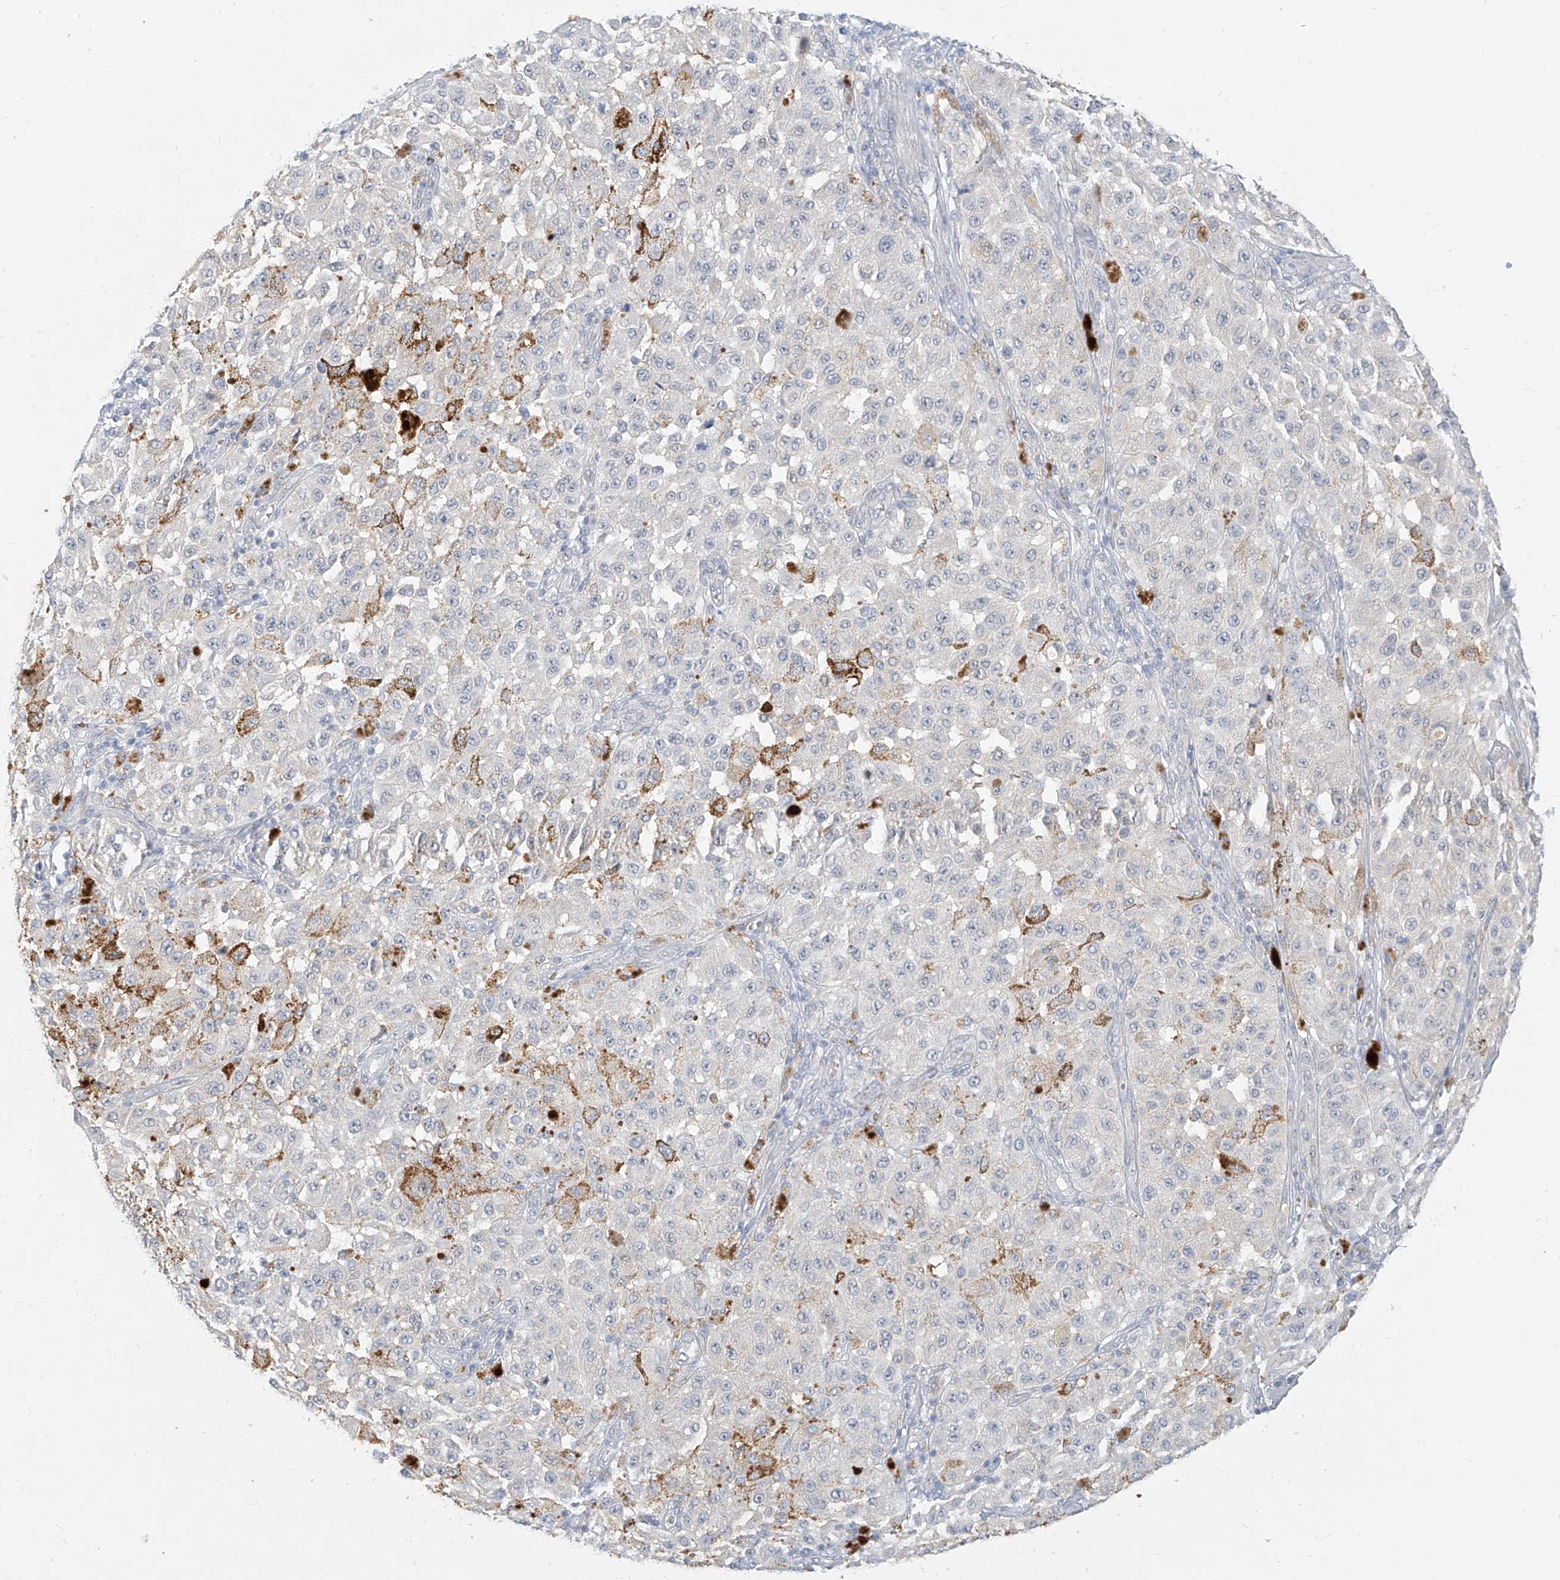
{"staining": {"intensity": "negative", "quantity": "none", "location": "none"}, "tissue": "melanoma", "cell_type": "Tumor cells", "image_type": "cancer", "snomed": [{"axis": "morphology", "description": "Malignant melanoma, NOS"}, {"axis": "topography", "description": "Skin"}], "caption": "The histopathology image demonstrates no significant expression in tumor cells of melanoma.", "gene": "C2orf42", "patient": {"sex": "female", "age": 64}}